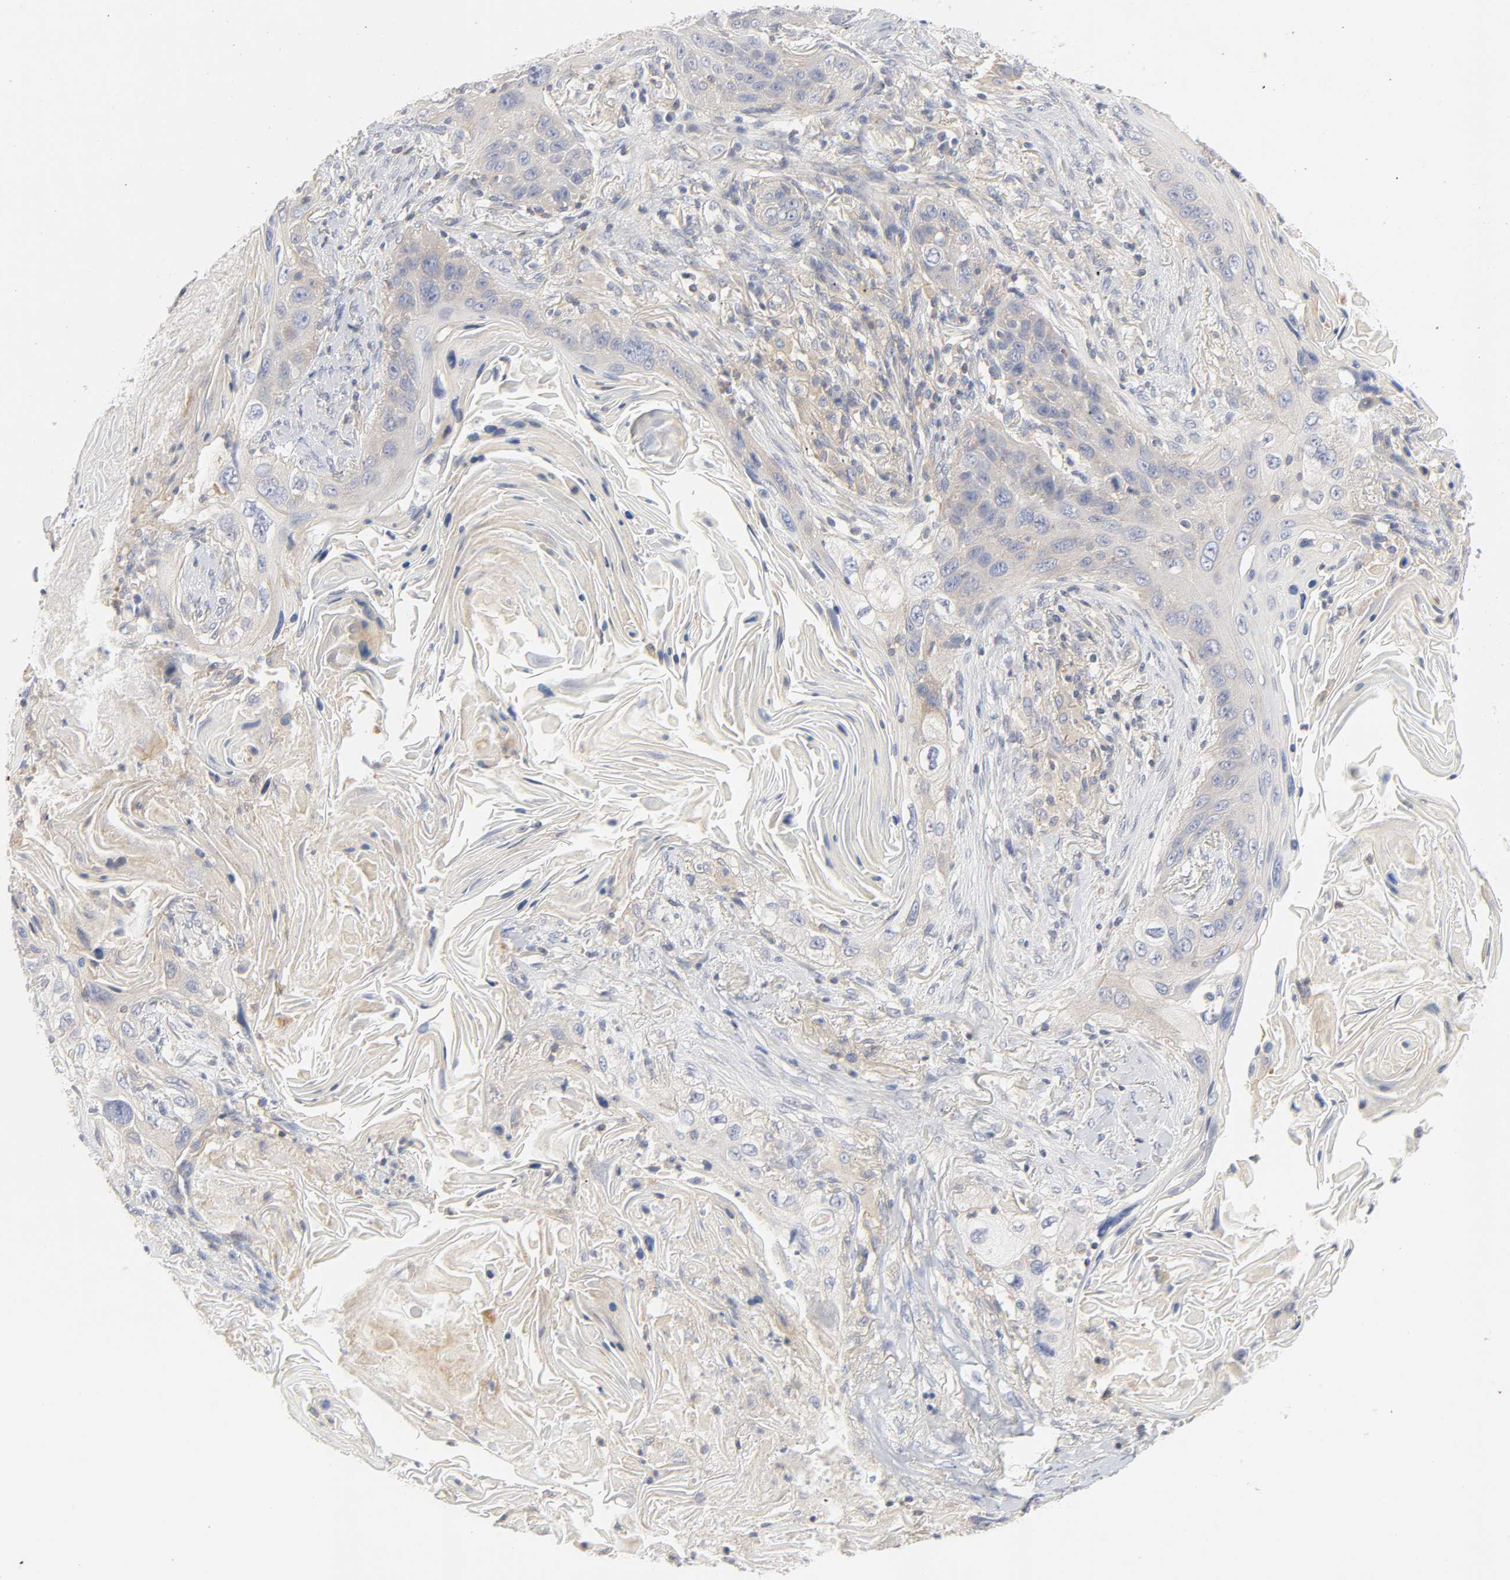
{"staining": {"intensity": "weak", "quantity": "25%-75%", "location": "cytoplasmic/membranous"}, "tissue": "lung cancer", "cell_type": "Tumor cells", "image_type": "cancer", "snomed": [{"axis": "morphology", "description": "Squamous cell carcinoma, NOS"}, {"axis": "topography", "description": "Lung"}], "caption": "Immunohistochemistry (IHC) histopathology image of neoplastic tissue: human squamous cell carcinoma (lung) stained using IHC reveals low levels of weak protein expression localized specifically in the cytoplasmic/membranous of tumor cells, appearing as a cytoplasmic/membranous brown color.", "gene": "ROCK1", "patient": {"sex": "female", "age": 67}}